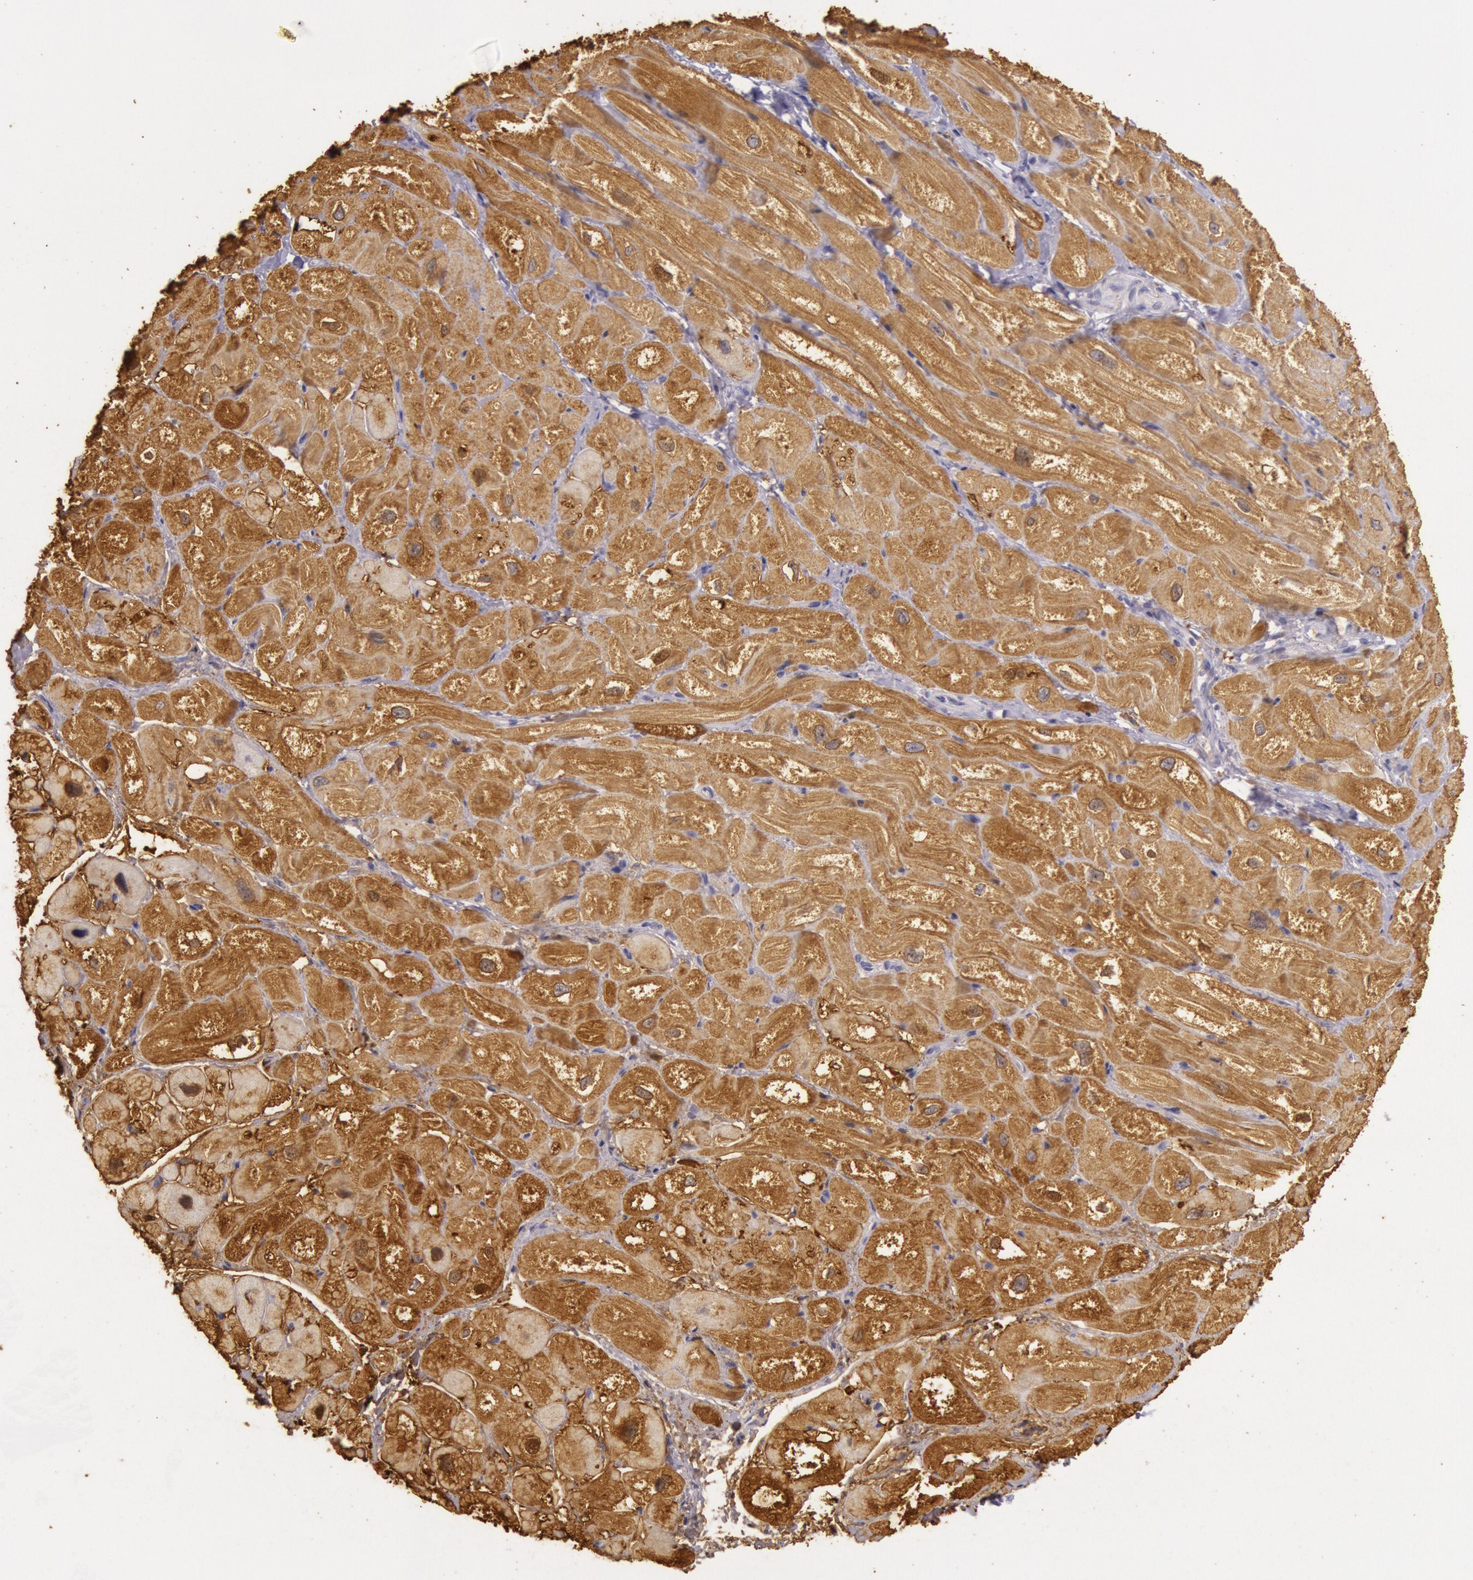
{"staining": {"intensity": "moderate", "quantity": ">75%", "location": "cytoplasmic/membranous"}, "tissue": "heart muscle", "cell_type": "Cardiomyocytes", "image_type": "normal", "snomed": [{"axis": "morphology", "description": "Normal tissue, NOS"}, {"axis": "topography", "description": "Heart"}], "caption": "Immunohistochemistry image of benign heart muscle: heart muscle stained using immunohistochemistry (IHC) shows medium levels of moderate protein expression localized specifically in the cytoplasmic/membranous of cardiomyocytes, appearing as a cytoplasmic/membranous brown color.", "gene": "CKB", "patient": {"sex": "male", "age": 49}}